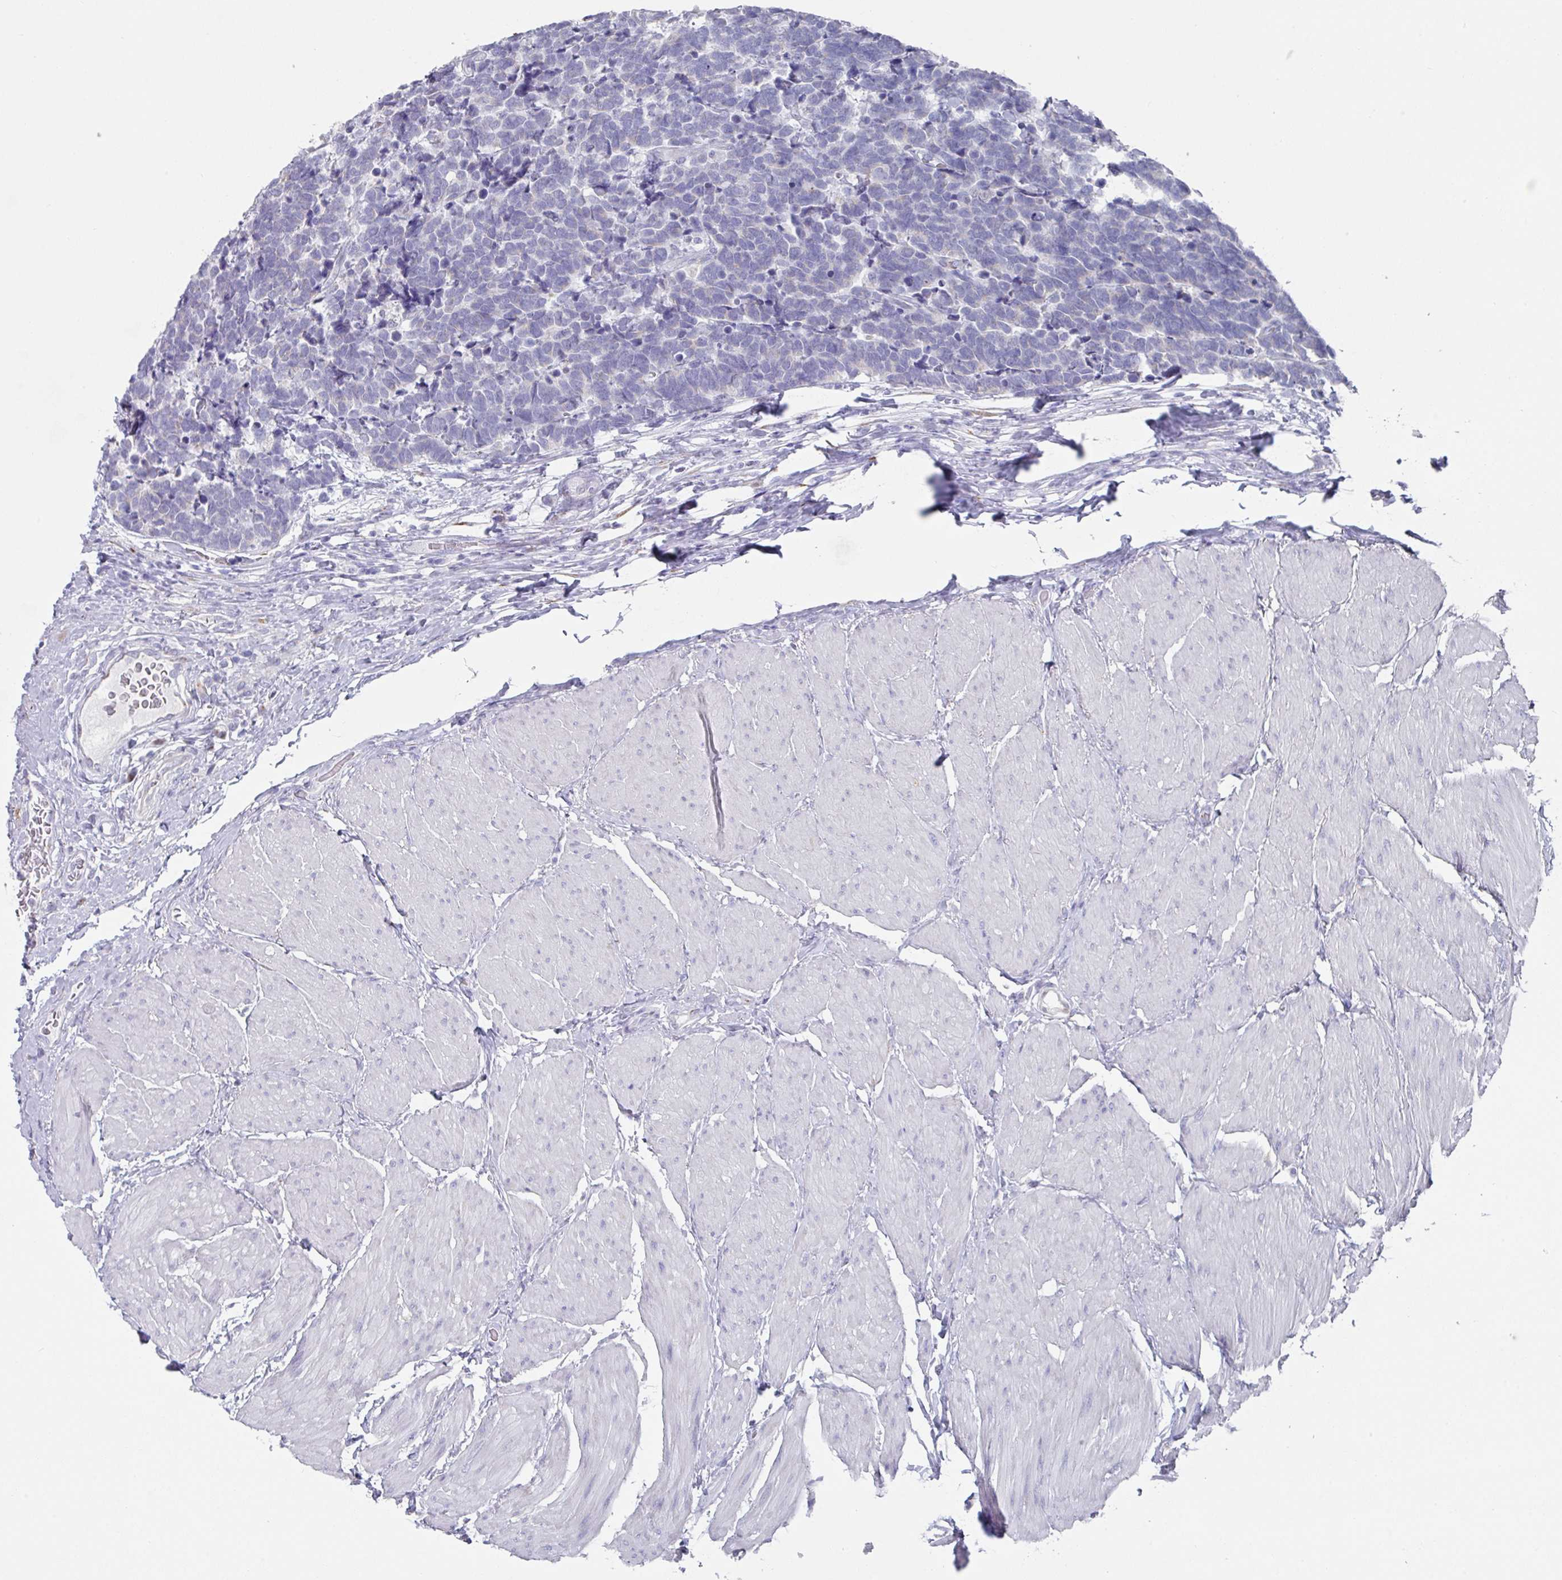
{"staining": {"intensity": "negative", "quantity": "none", "location": "none"}, "tissue": "carcinoid", "cell_type": "Tumor cells", "image_type": "cancer", "snomed": [{"axis": "morphology", "description": "Carcinoma, NOS"}, {"axis": "morphology", "description": "Carcinoid, malignant, NOS"}, {"axis": "topography", "description": "Urinary bladder"}], "caption": "Immunohistochemical staining of carcinoid reveals no significant staining in tumor cells. (Stains: DAB (3,3'-diaminobenzidine) IHC with hematoxylin counter stain, Microscopy: brightfield microscopy at high magnification).", "gene": "VKORC1L1", "patient": {"sex": "male", "age": 57}}